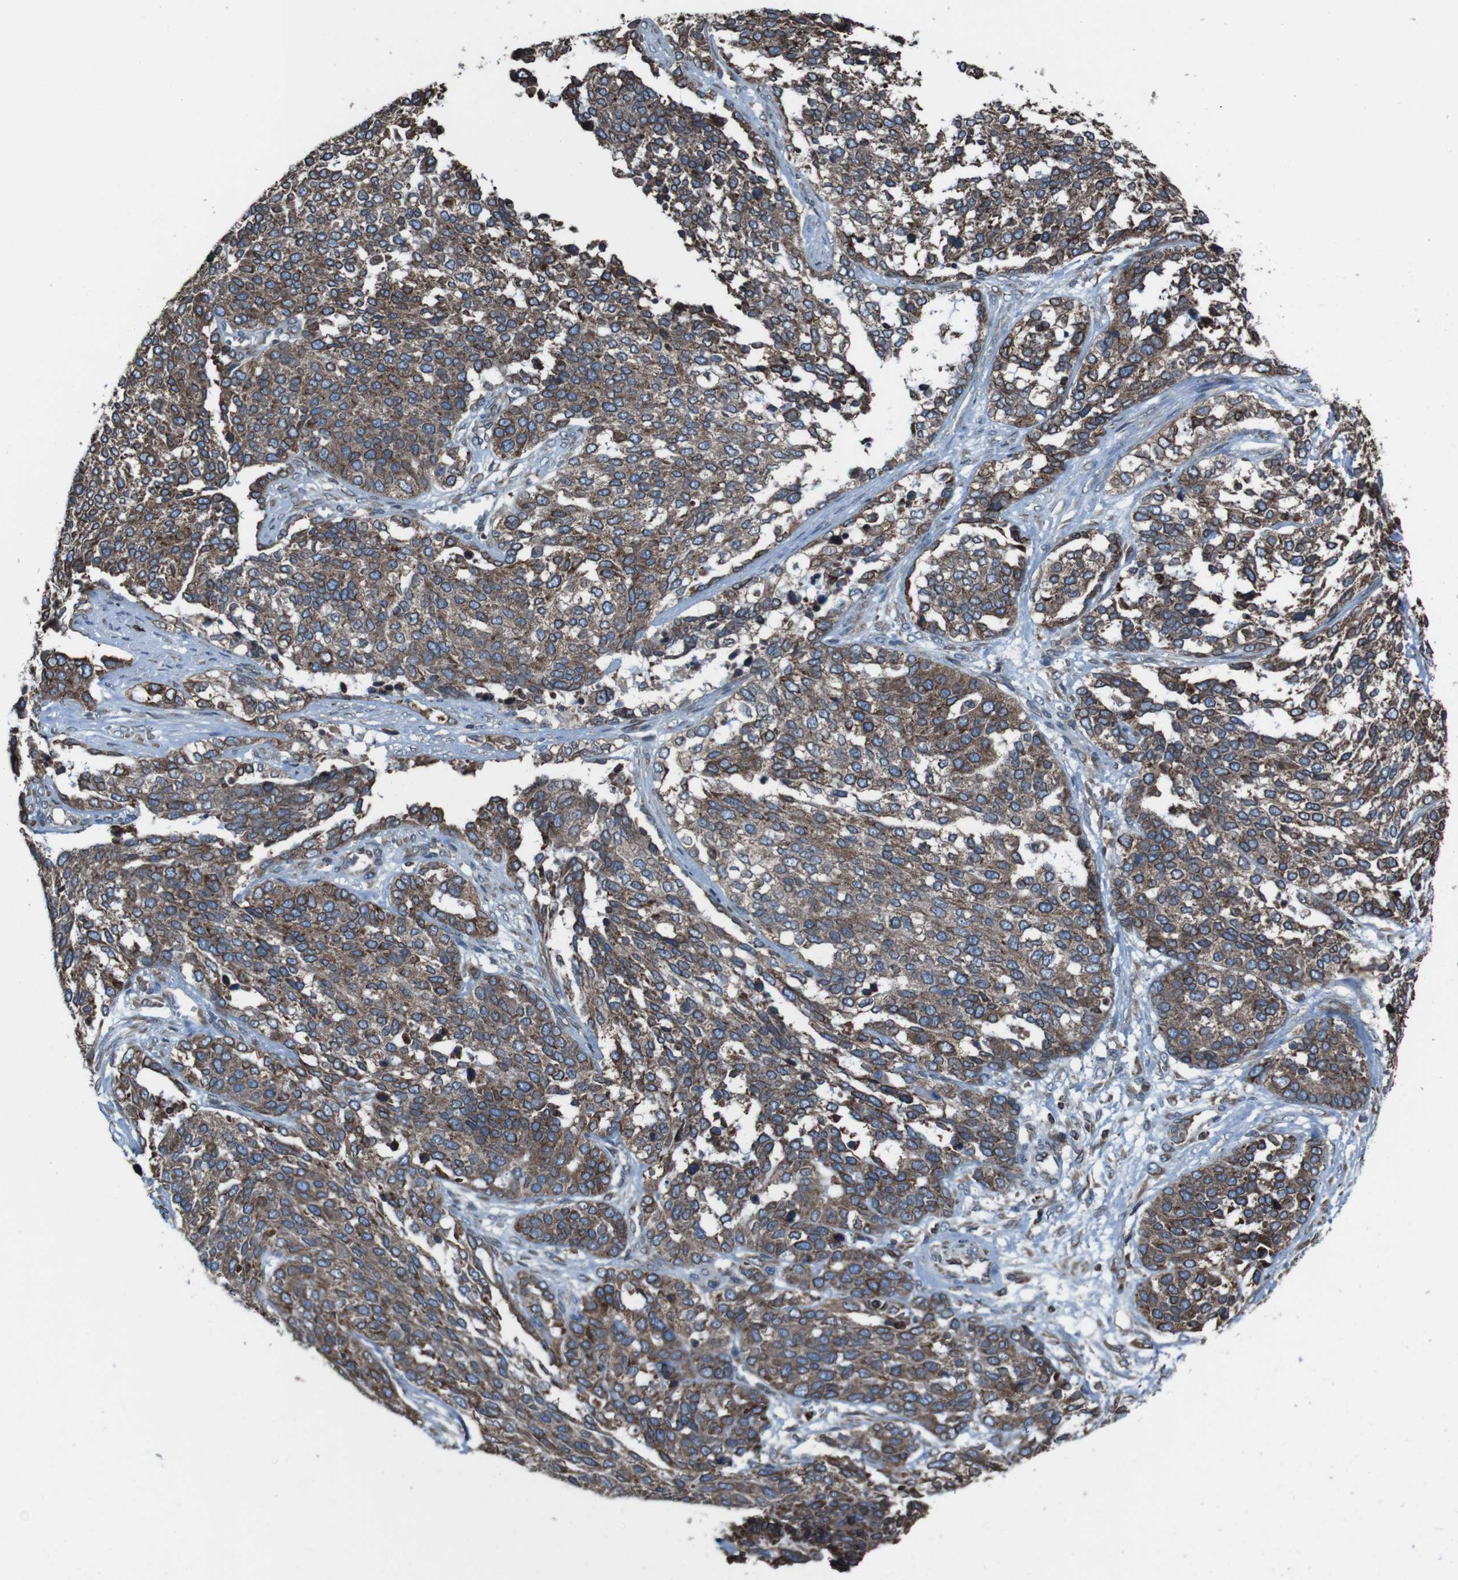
{"staining": {"intensity": "strong", "quantity": ">75%", "location": "cytoplasmic/membranous"}, "tissue": "ovarian cancer", "cell_type": "Tumor cells", "image_type": "cancer", "snomed": [{"axis": "morphology", "description": "Cystadenocarcinoma, serous, NOS"}, {"axis": "topography", "description": "Ovary"}], "caption": "Ovarian cancer stained with a brown dye demonstrates strong cytoplasmic/membranous positive staining in about >75% of tumor cells.", "gene": "APMAP", "patient": {"sex": "female", "age": 44}}